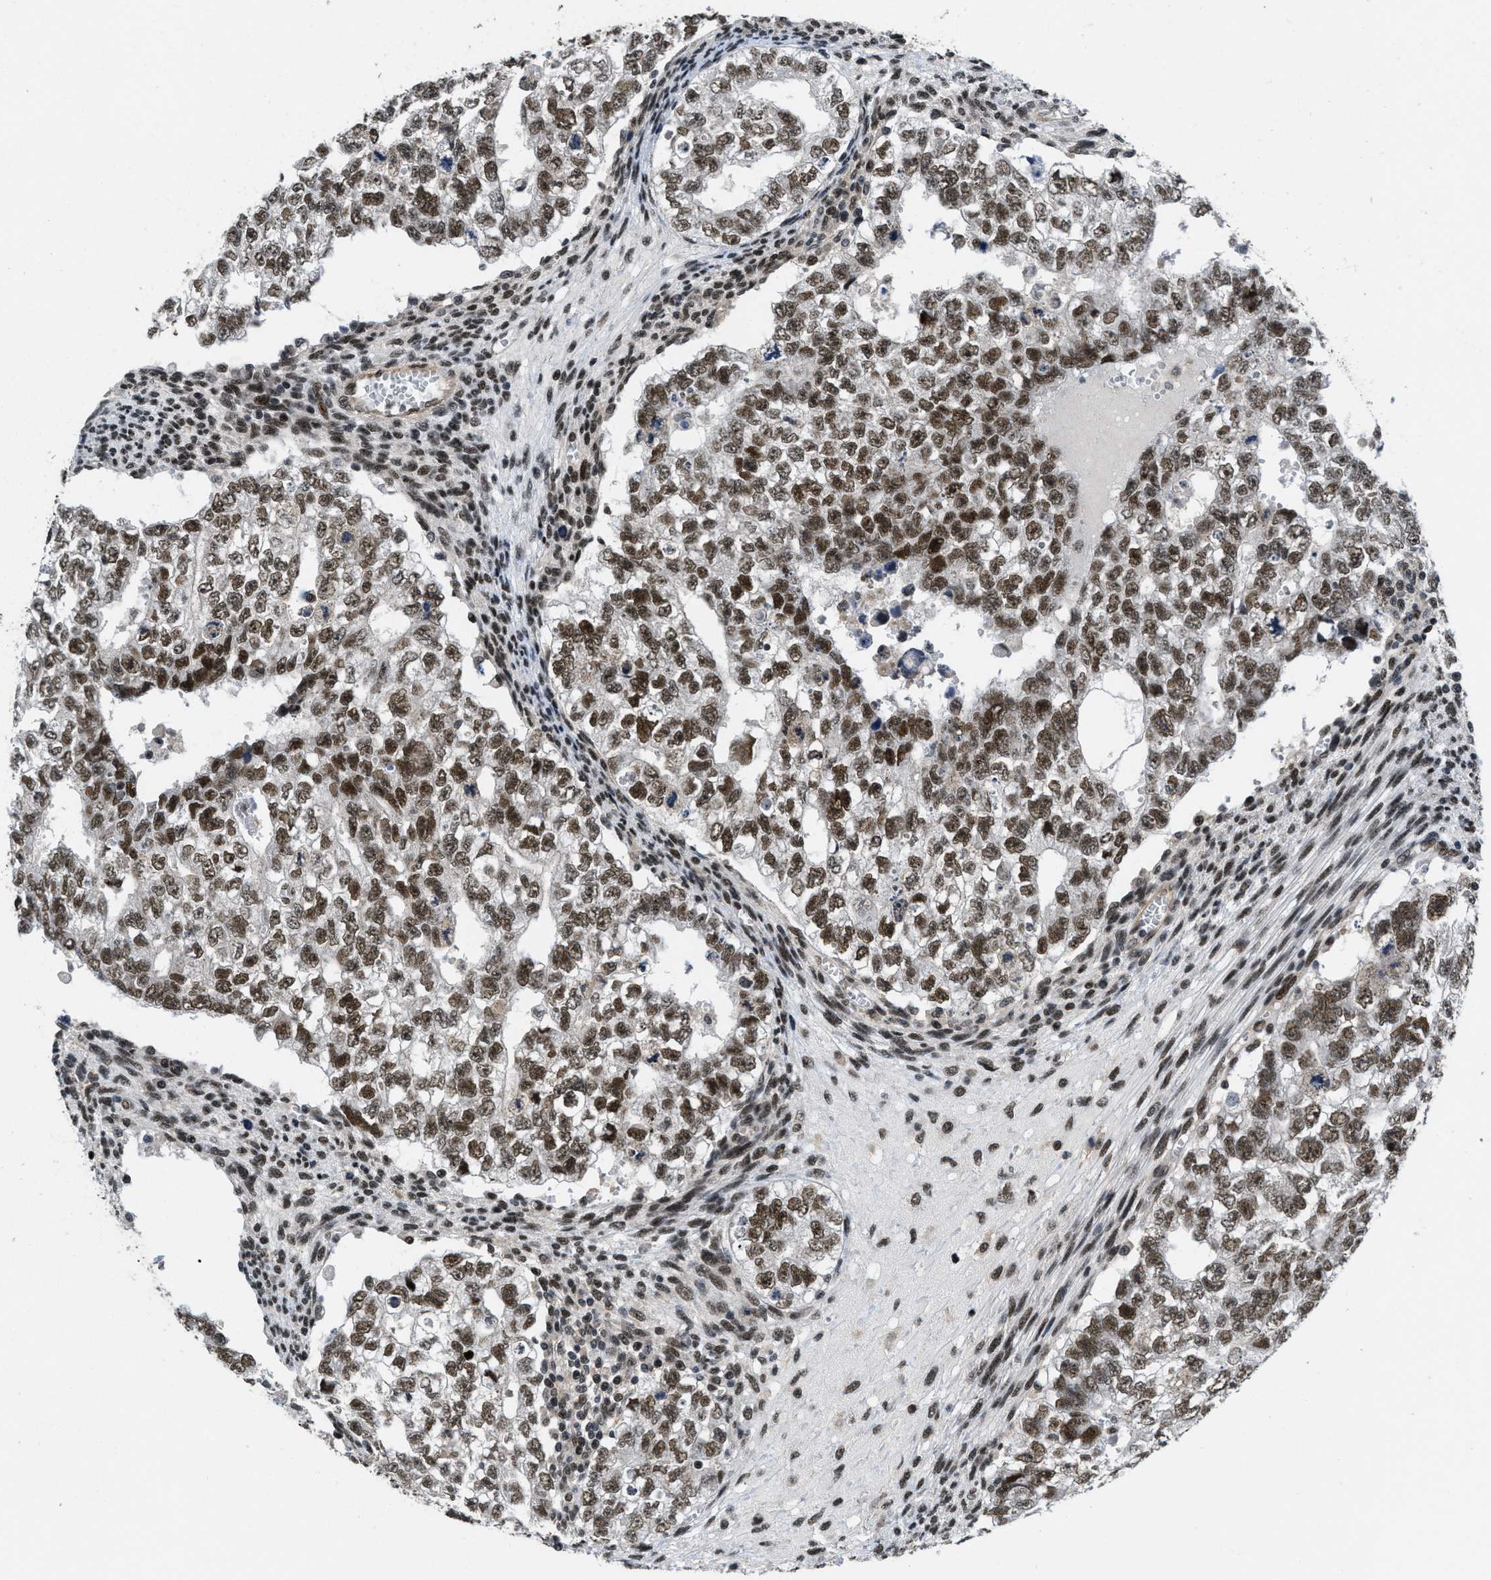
{"staining": {"intensity": "strong", "quantity": ">75%", "location": "nuclear"}, "tissue": "testis cancer", "cell_type": "Tumor cells", "image_type": "cancer", "snomed": [{"axis": "morphology", "description": "Seminoma, NOS"}, {"axis": "morphology", "description": "Carcinoma, Embryonal, NOS"}, {"axis": "topography", "description": "Testis"}], "caption": "IHC (DAB (3,3'-diaminobenzidine)) staining of human testis cancer exhibits strong nuclear protein staining in about >75% of tumor cells.", "gene": "CUL4B", "patient": {"sex": "male", "age": 38}}